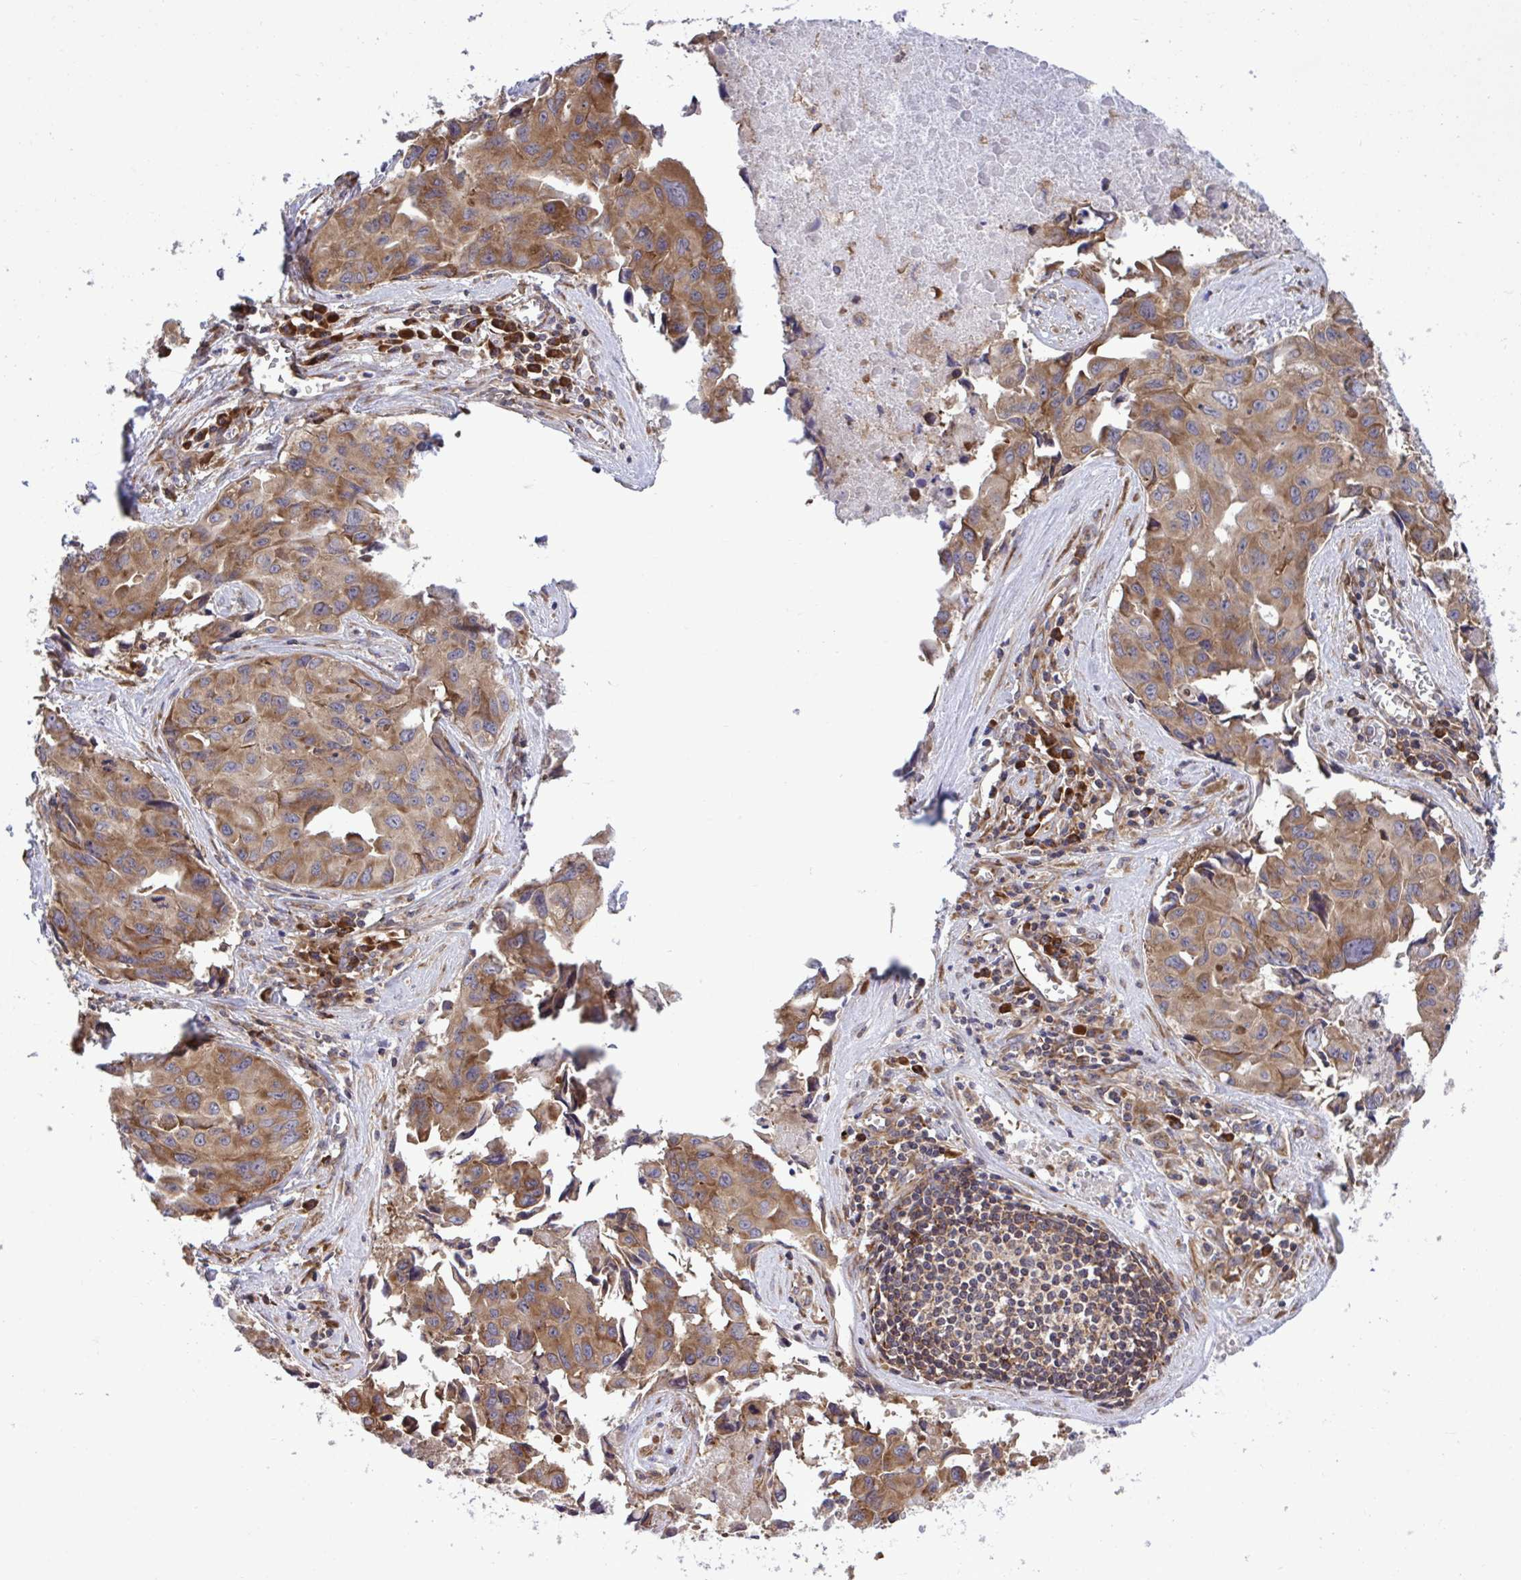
{"staining": {"intensity": "moderate", "quantity": ">75%", "location": "cytoplasmic/membranous"}, "tissue": "lung cancer", "cell_type": "Tumor cells", "image_type": "cancer", "snomed": [{"axis": "morphology", "description": "Adenocarcinoma, NOS"}, {"axis": "topography", "description": "Lymph node"}, {"axis": "topography", "description": "Lung"}], "caption": "Lung adenocarcinoma was stained to show a protein in brown. There is medium levels of moderate cytoplasmic/membranous positivity in approximately >75% of tumor cells.", "gene": "RPS15", "patient": {"sex": "male", "age": 64}}